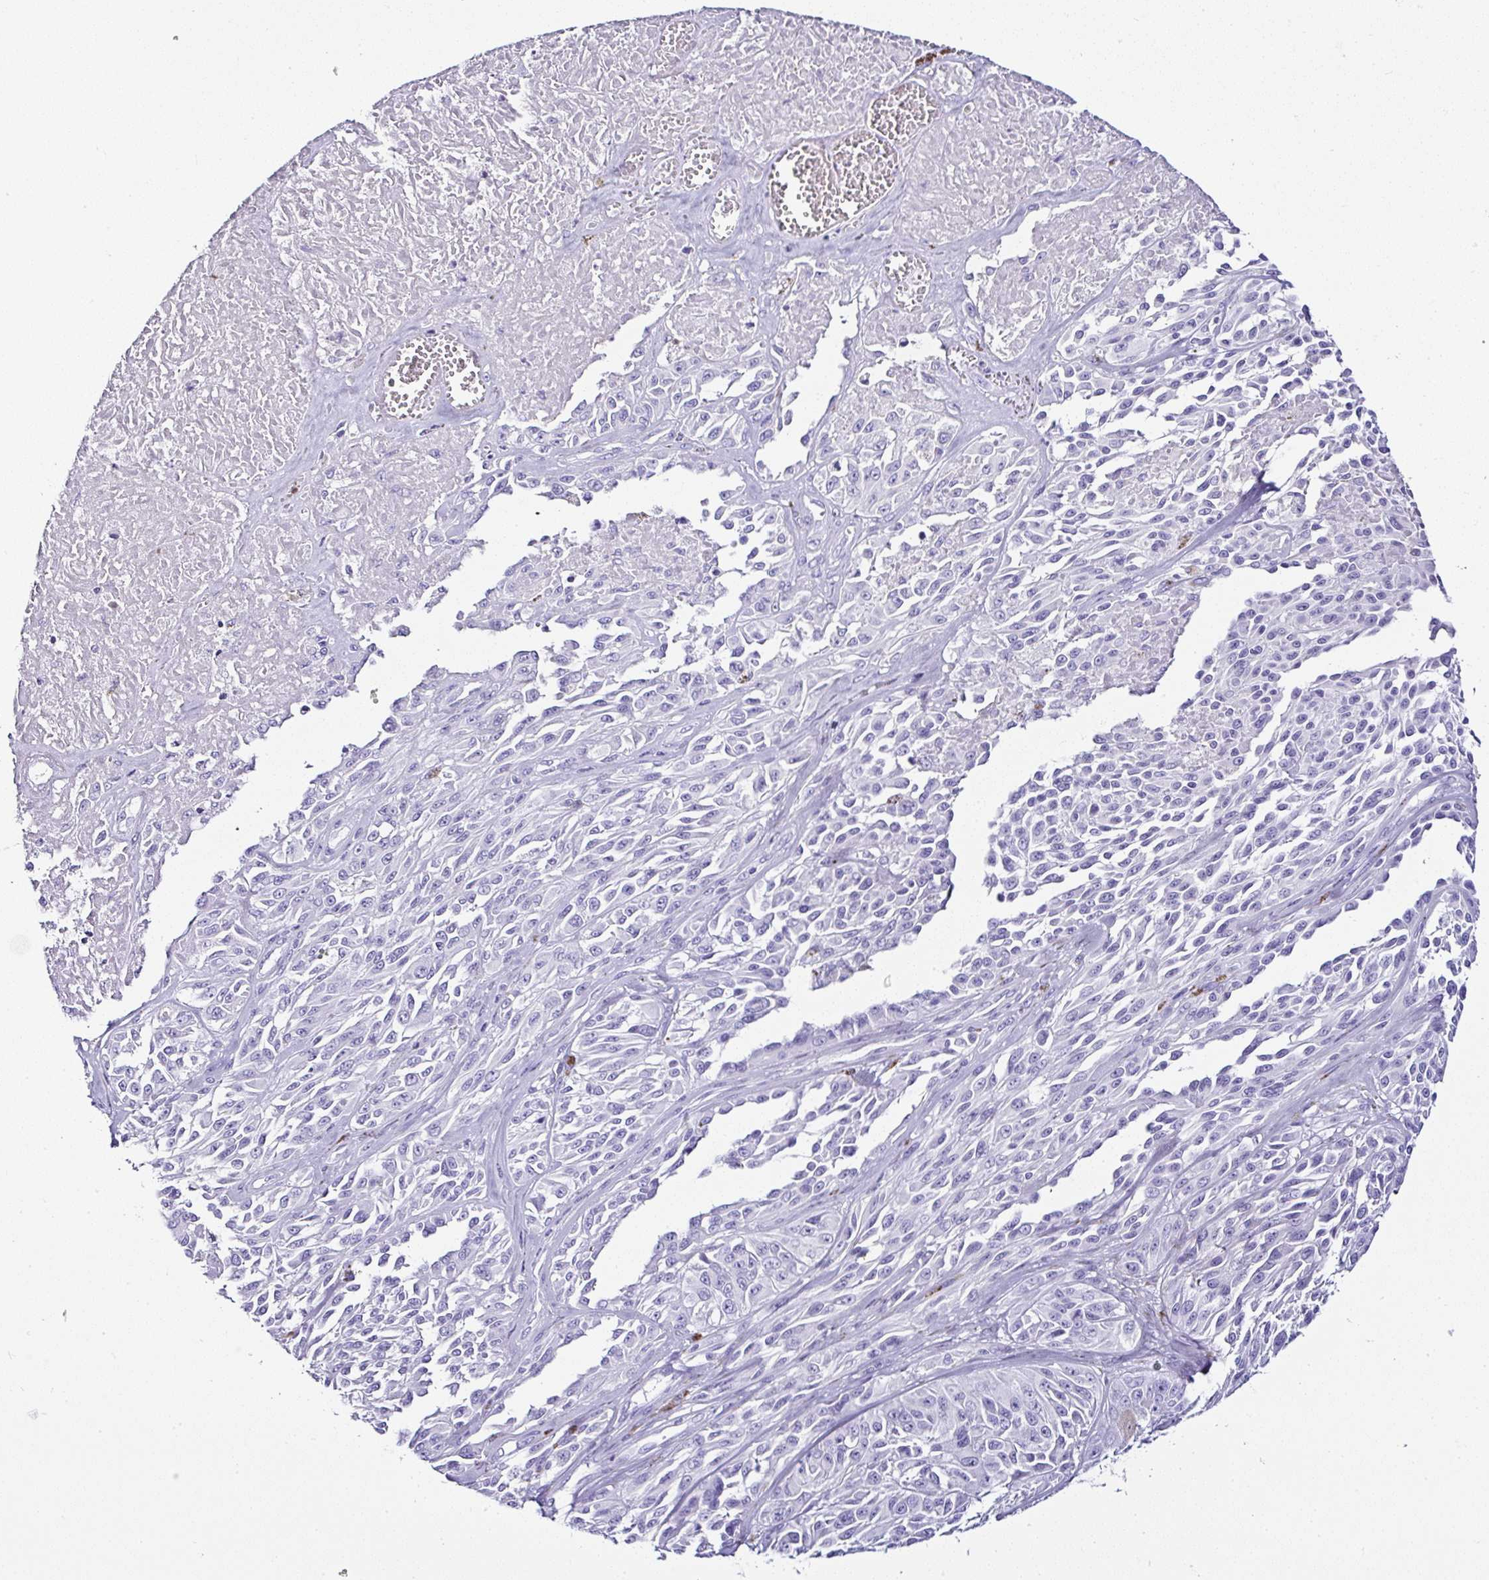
{"staining": {"intensity": "negative", "quantity": "none", "location": "none"}, "tissue": "melanoma", "cell_type": "Tumor cells", "image_type": "cancer", "snomed": [{"axis": "morphology", "description": "Malignant melanoma, NOS"}, {"axis": "topography", "description": "Skin"}], "caption": "Tumor cells show no significant positivity in melanoma.", "gene": "SERPINB3", "patient": {"sex": "male", "age": 94}}